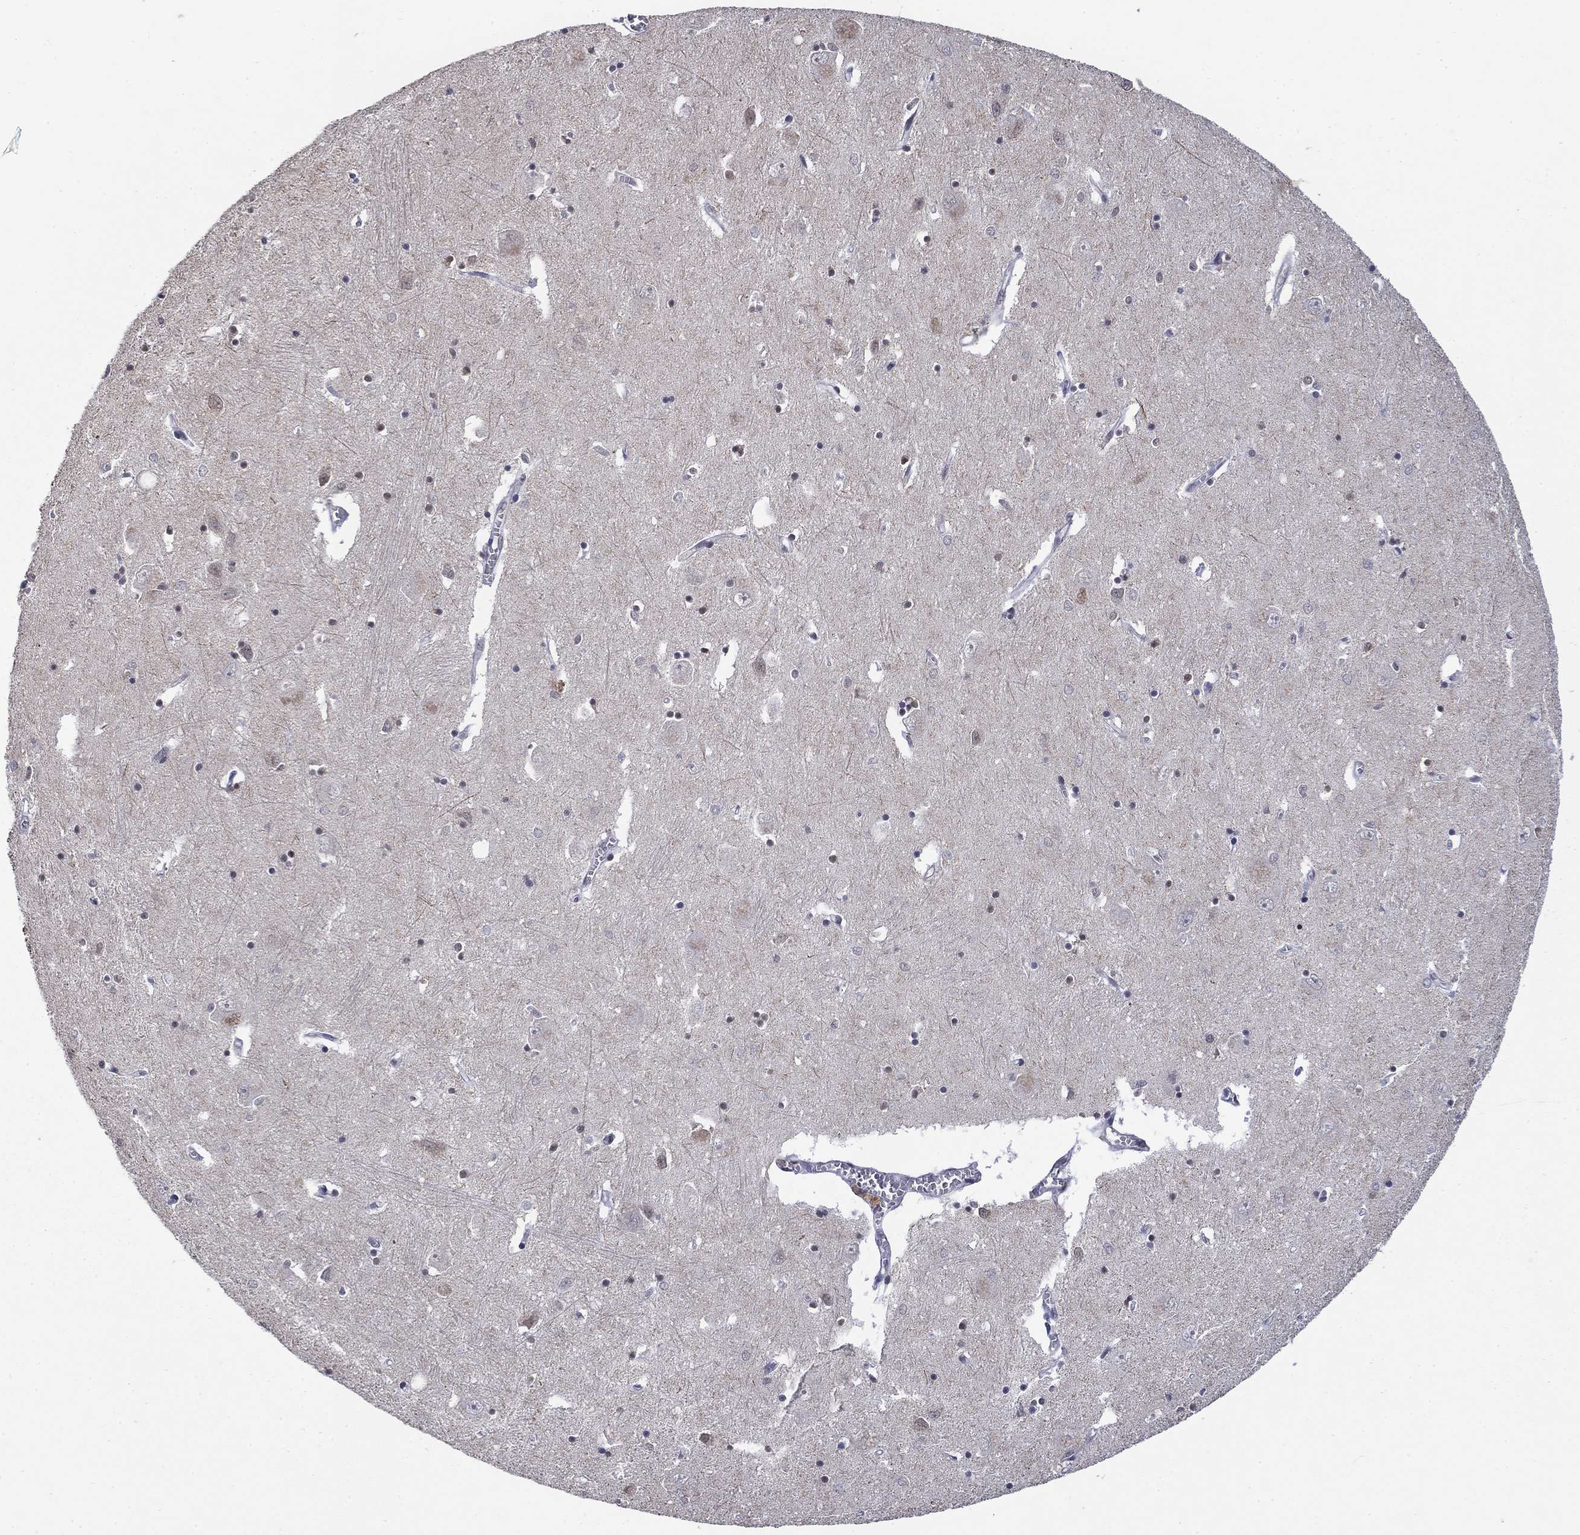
{"staining": {"intensity": "moderate", "quantity": "25%-75%", "location": "nuclear"}, "tissue": "caudate", "cell_type": "Glial cells", "image_type": "normal", "snomed": [{"axis": "morphology", "description": "Normal tissue, NOS"}, {"axis": "topography", "description": "Lateral ventricle wall"}], "caption": "Protein expression analysis of unremarkable caudate shows moderate nuclear expression in approximately 25%-75% of glial cells. The staining was performed using DAB to visualize the protein expression in brown, while the nuclei were stained in blue with hematoxylin (Magnification: 20x).", "gene": "GRIA3", "patient": {"sex": "male", "age": 54}}